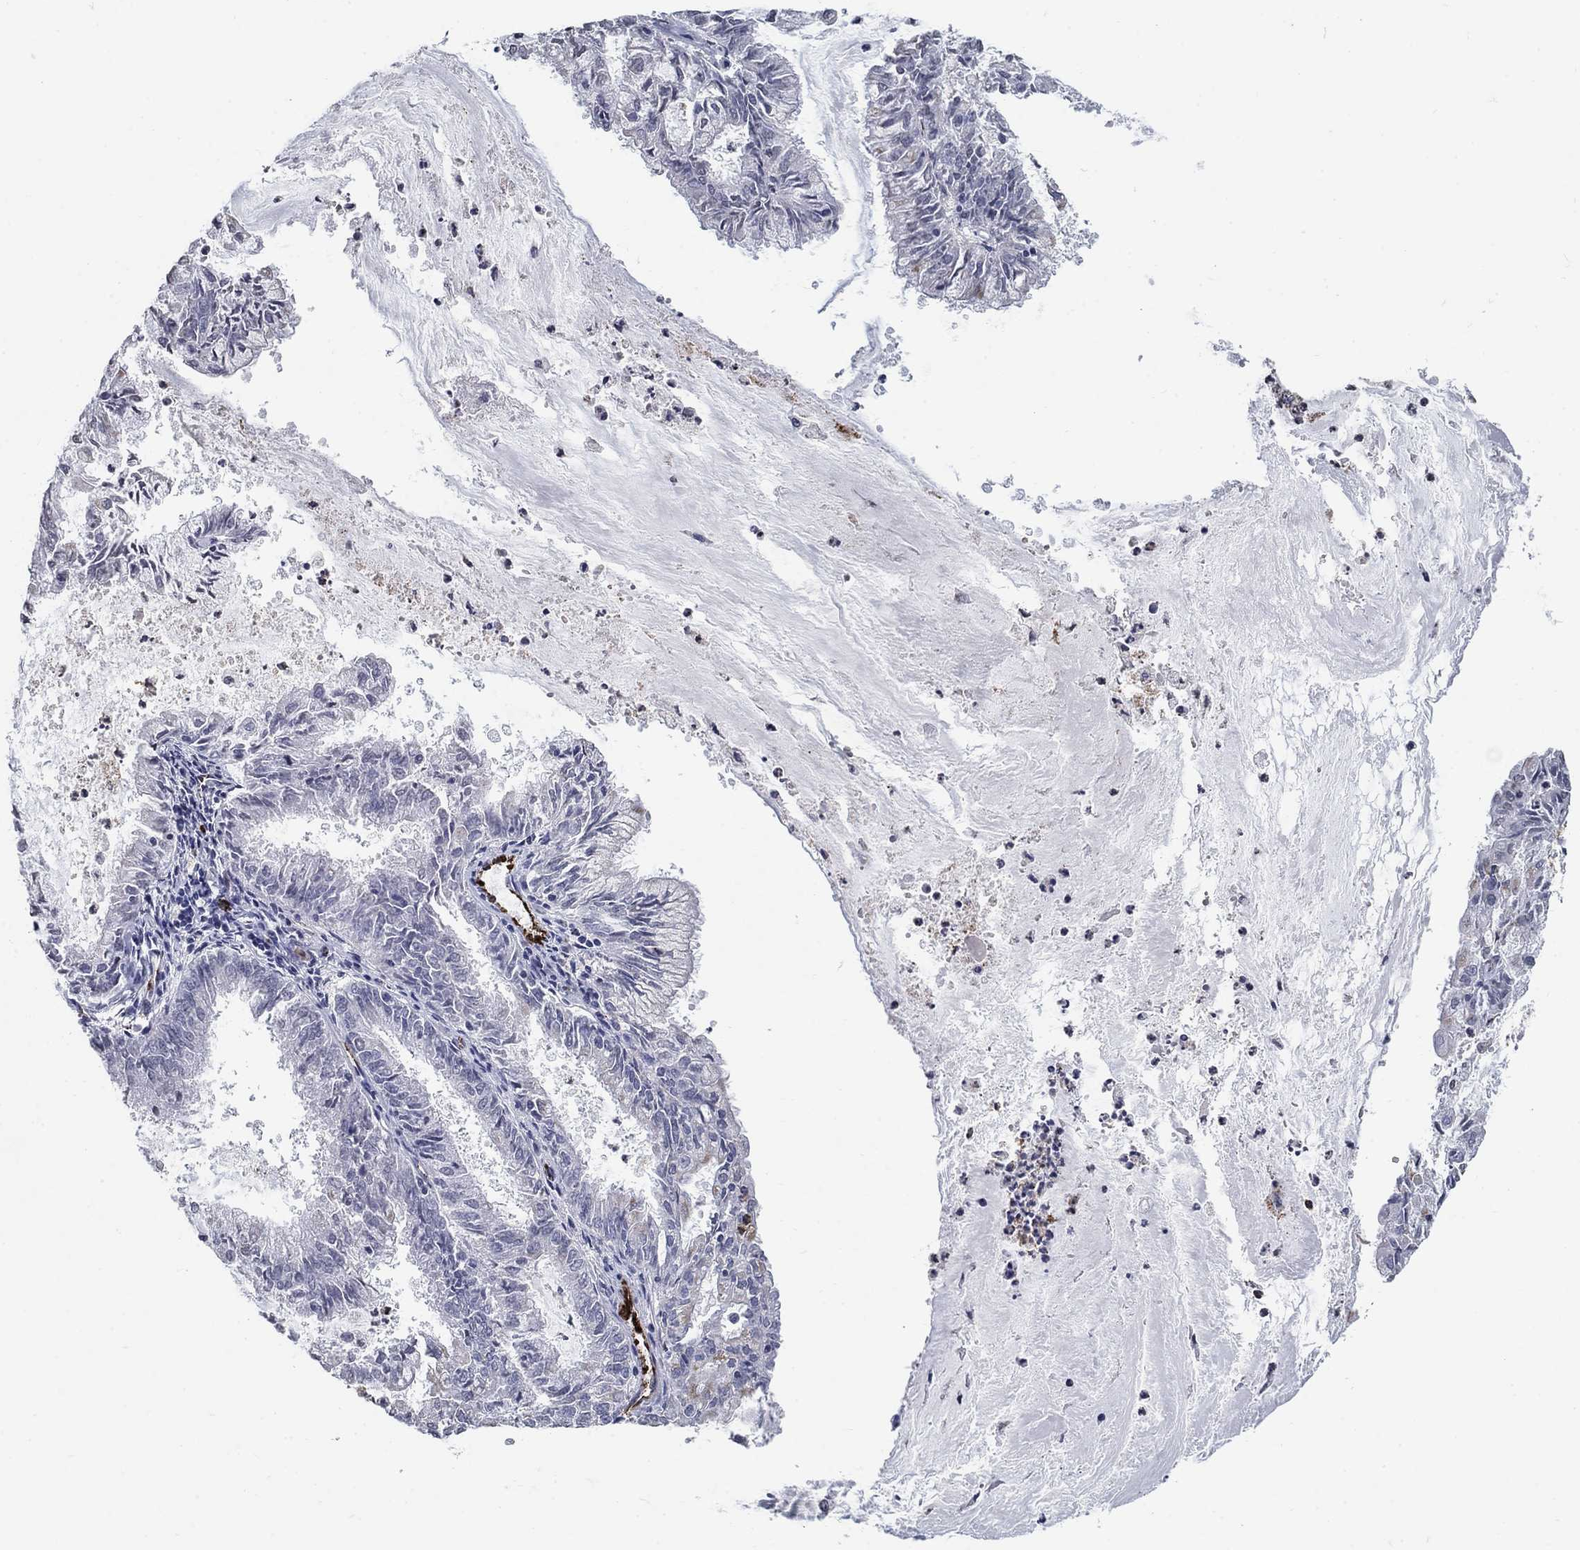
{"staining": {"intensity": "negative", "quantity": "none", "location": "none"}, "tissue": "endometrial cancer", "cell_type": "Tumor cells", "image_type": "cancer", "snomed": [{"axis": "morphology", "description": "Adenocarcinoma, NOS"}, {"axis": "topography", "description": "Endometrium"}], "caption": "Tumor cells are negative for brown protein staining in endometrial adenocarcinoma. Brightfield microscopy of IHC stained with DAB (3,3'-diaminobenzidine) (brown) and hematoxylin (blue), captured at high magnification.", "gene": "TINAG", "patient": {"sex": "female", "age": 57}}